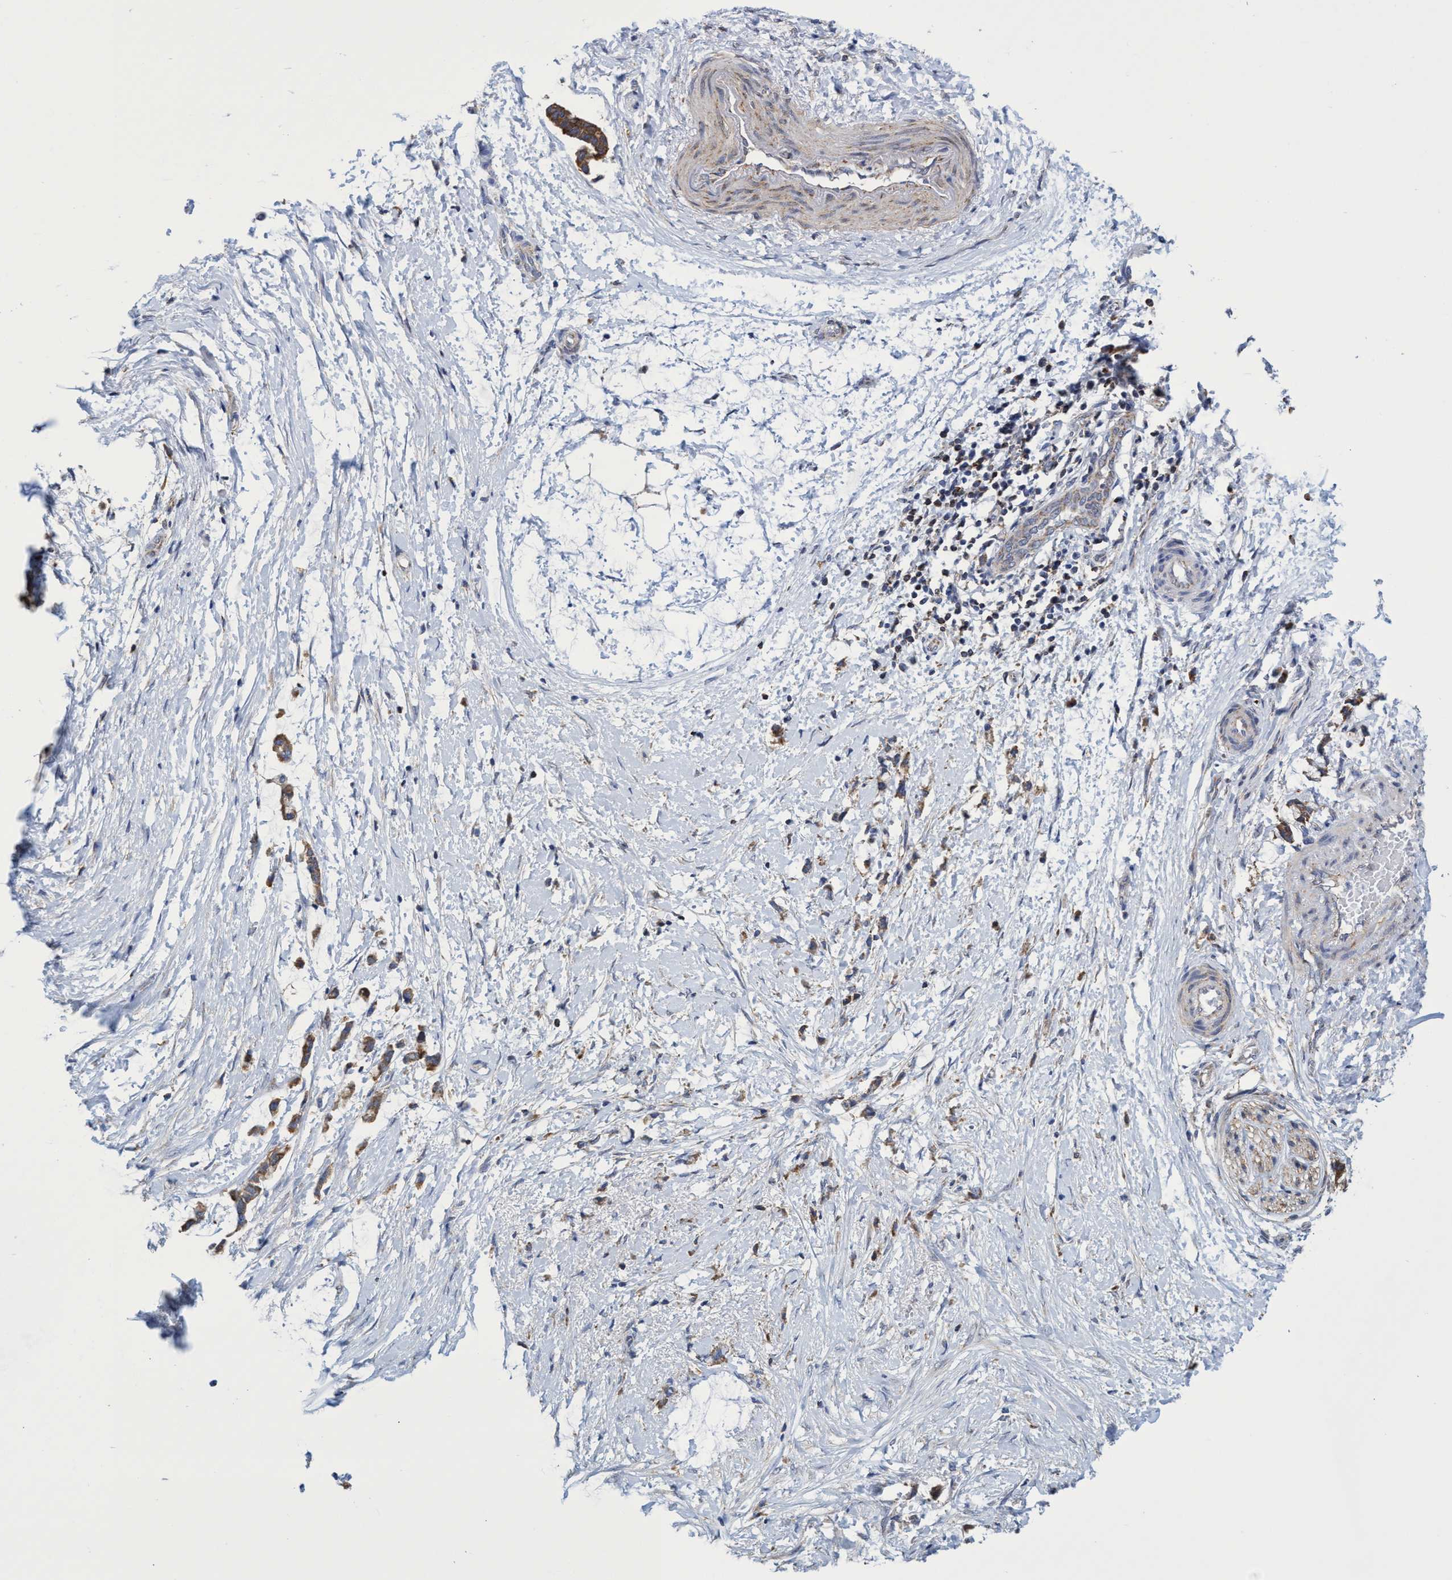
{"staining": {"intensity": "weak", "quantity": "<25%", "location": "cytoplasmic/membranous"}, "tissue": "adipose tissue", "cell_type": "Adipocytes", "image_type": "normal", "snomed": [{"axis": "morphology", "description": "Normal tissue, NOS"}, {"axis": "morphology", "description": "Adenocarcinoma, NOS"}, {"axis": "topography", "description": "Colon"}, {"axis": "topography", "description": "Peripheral nerve tissue"}], "caption": "DAB immunohistochemical staining of normal human adipose tissue demonstrates no significant expression in adipocytes.", "gene": "CRYZ", "patient": {"sex": "male", "age": 14}}